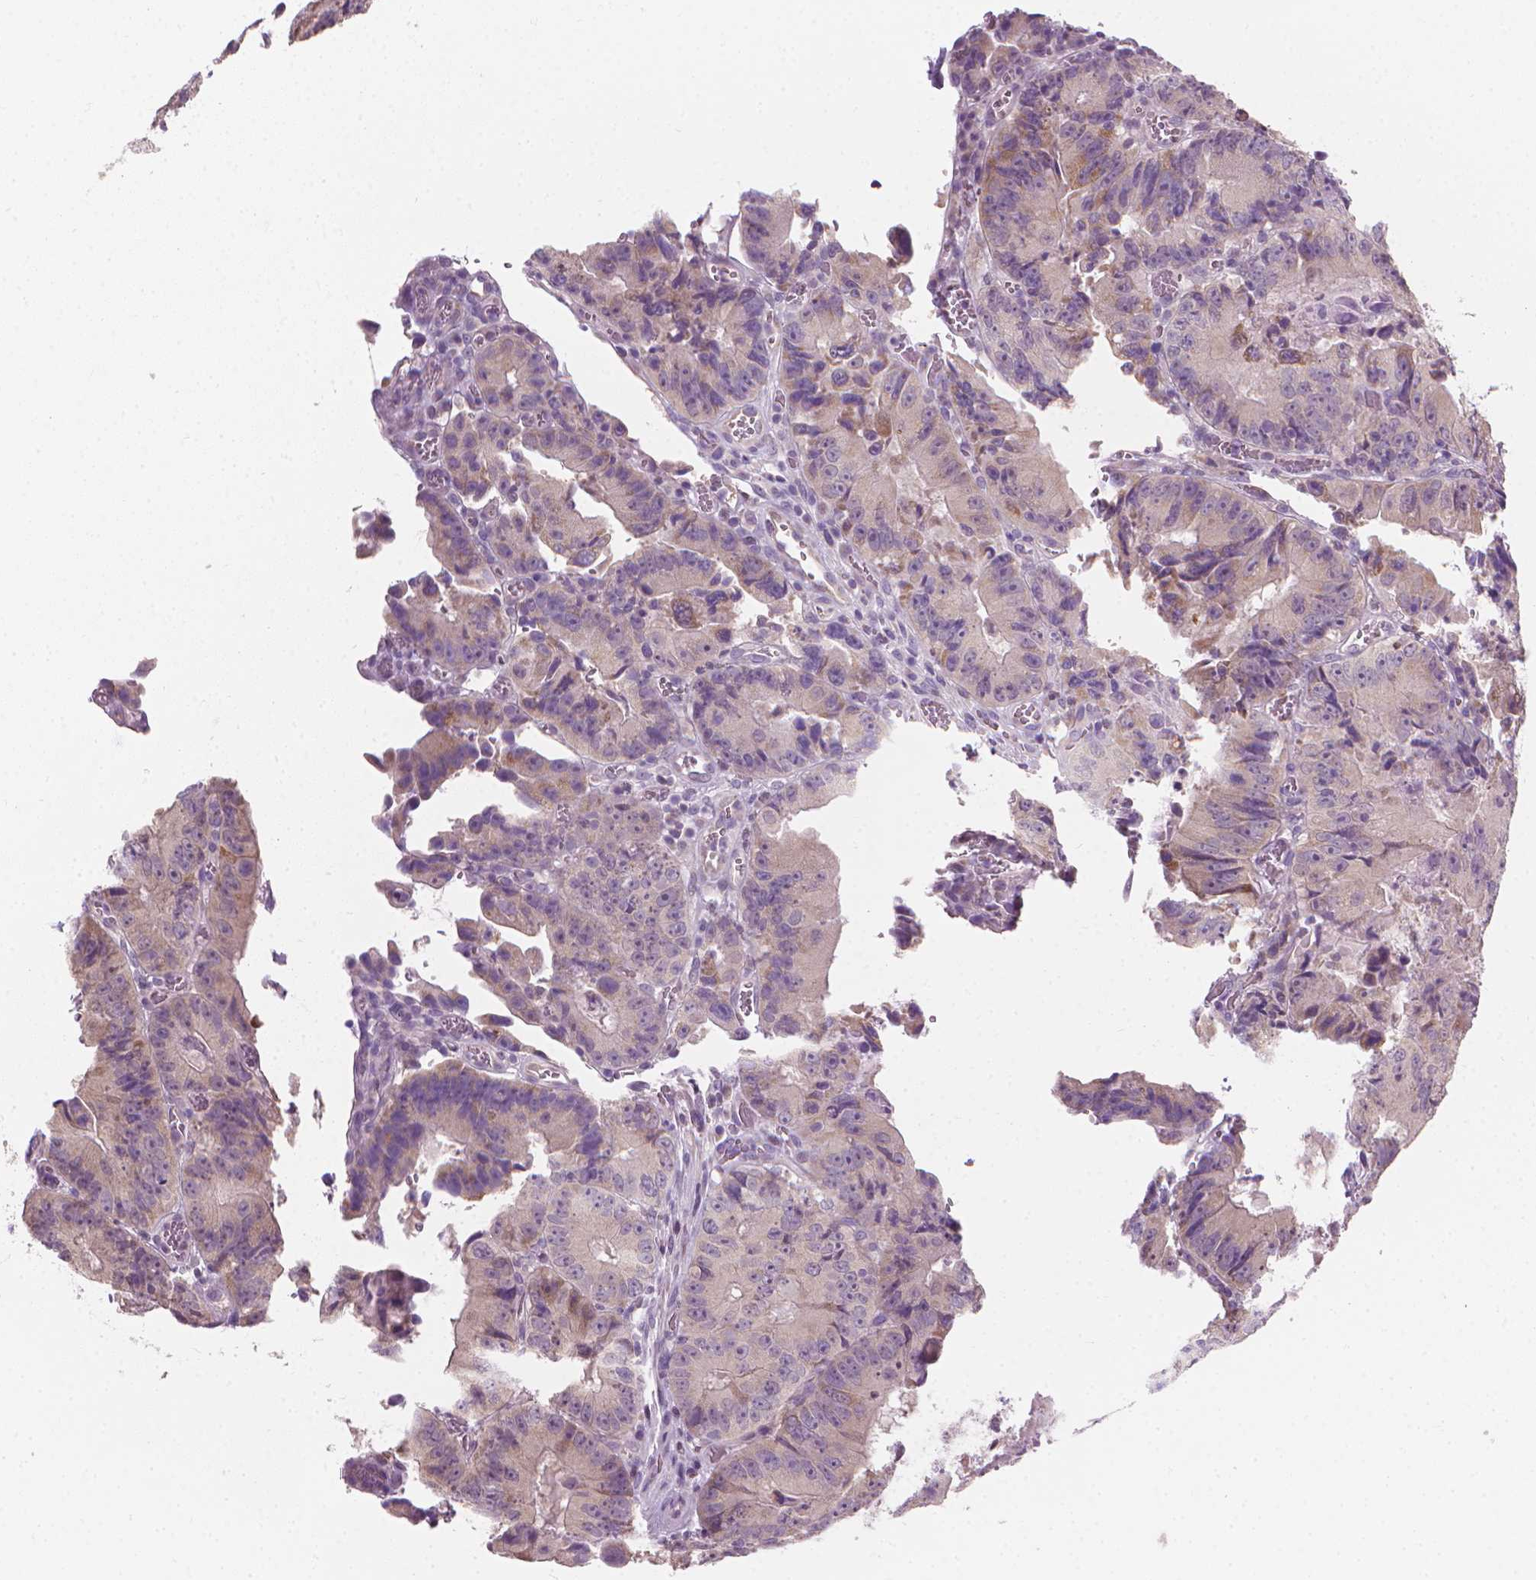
{"staining": {"intensity": "weak", "quantity": "<25%", "location": "cytoplasmic/membranous"}, "tissue": "colorectal cancer", "cell_type": "Tumor cells", "image_type": "cancer", "snomed": [{"axis": "morphology", "description": "Adenocarcinoma, NOS"}, {"axis": "topography", "description": "Colon"}], "caption": "Human colorectal cancer stained for a protein using immunohistochemistry shows no staining in tumor cells.", "gene": "CFAP126", "patient": {"sex": "female", "age": 86}}